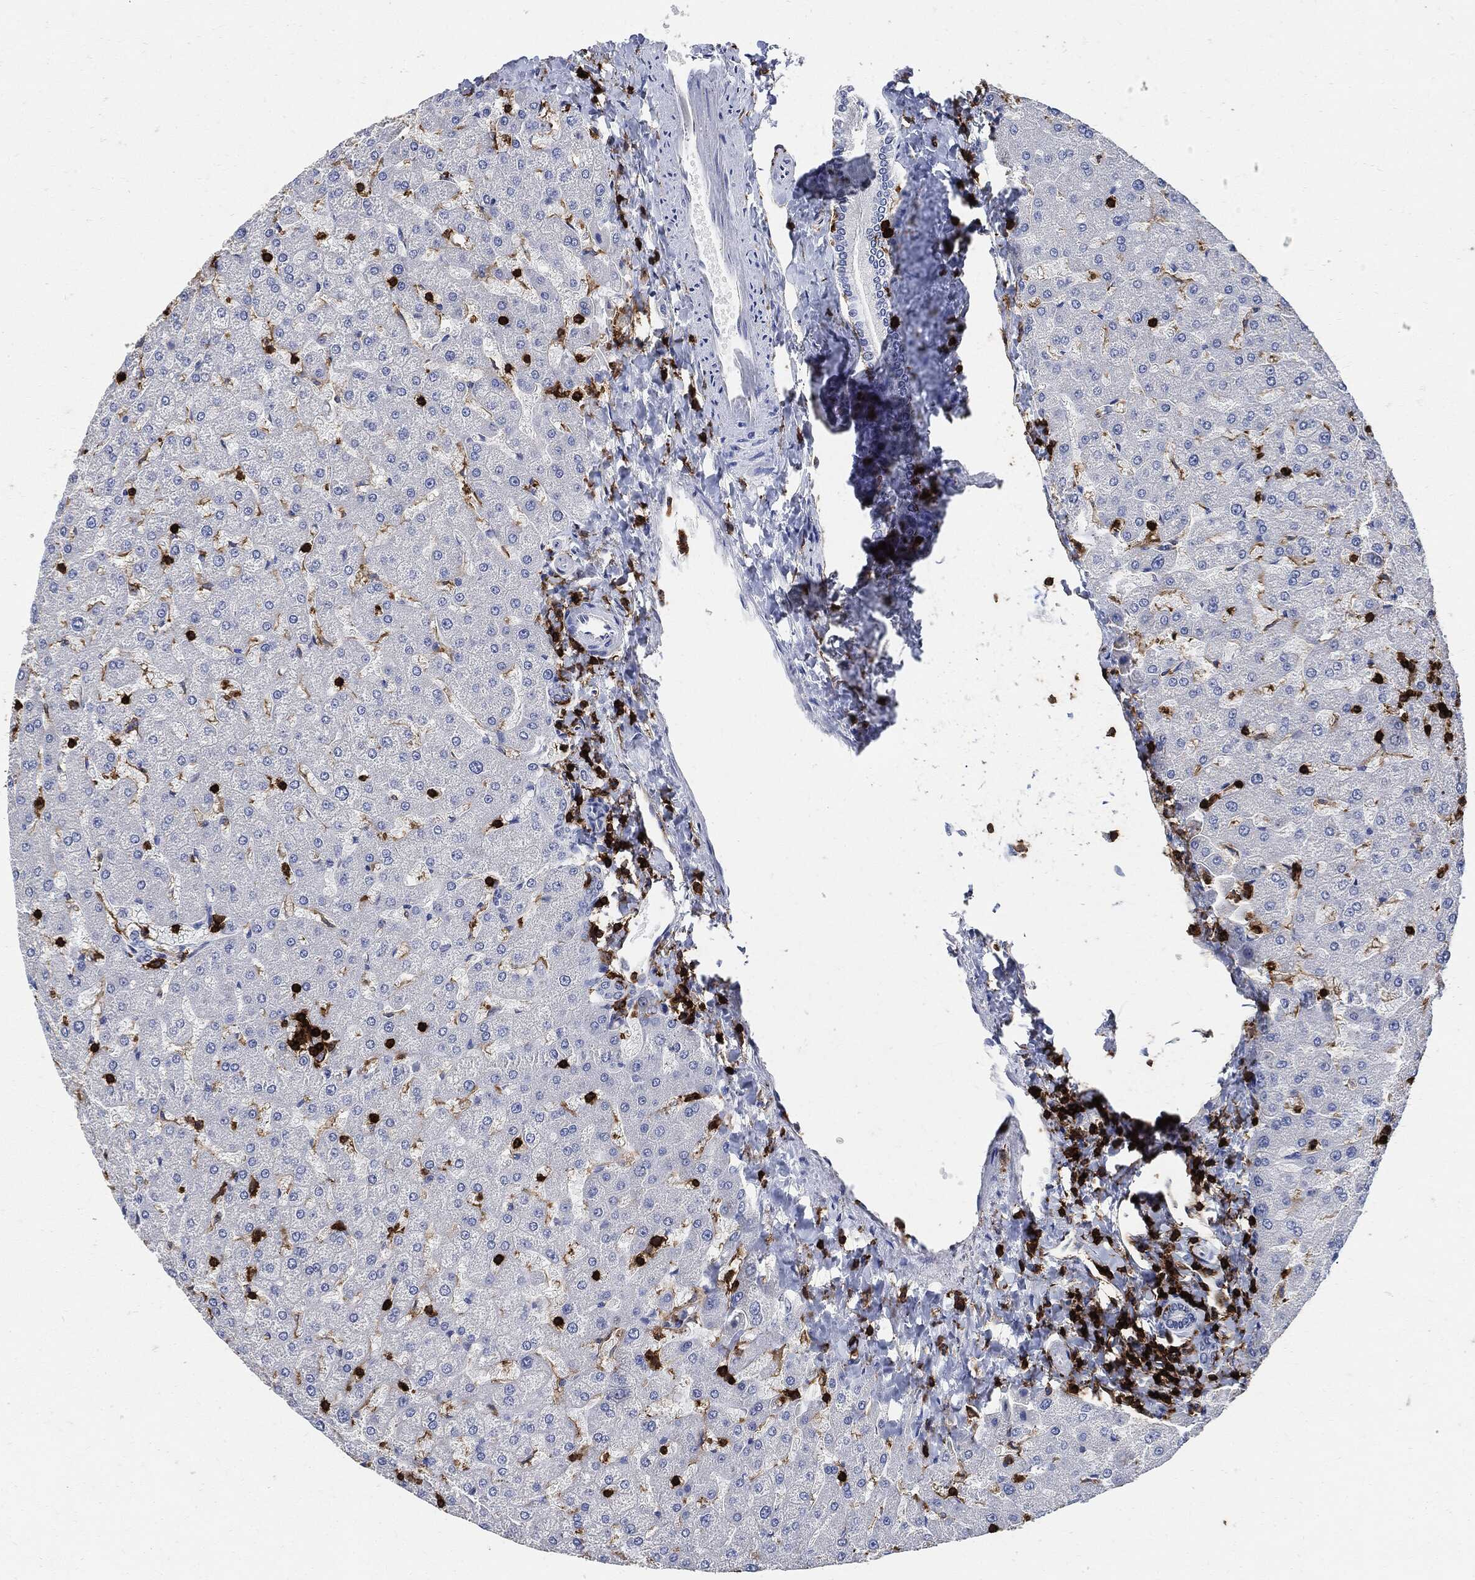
{"staining": {"intensity": "negative", "quantity": "none", "location": "none"}, "tissue": "liver", "cell_type": "Cholangiocytes", "image_type": "normal", "snomed": [{"axis": "morphology", "description": "Normal tissue, NOS"}, {"axis": "topography", "description": "Liver"}], "caption": "Immunohistochemistry (IHC) micrograph of normal liver: human liver stained with DAB (3,3'-diaminobenzidine) displays no significant protein staining in cholangiocytes.", "gene": "PTPRC", "patient": {"sex": "female", "age": 50}}